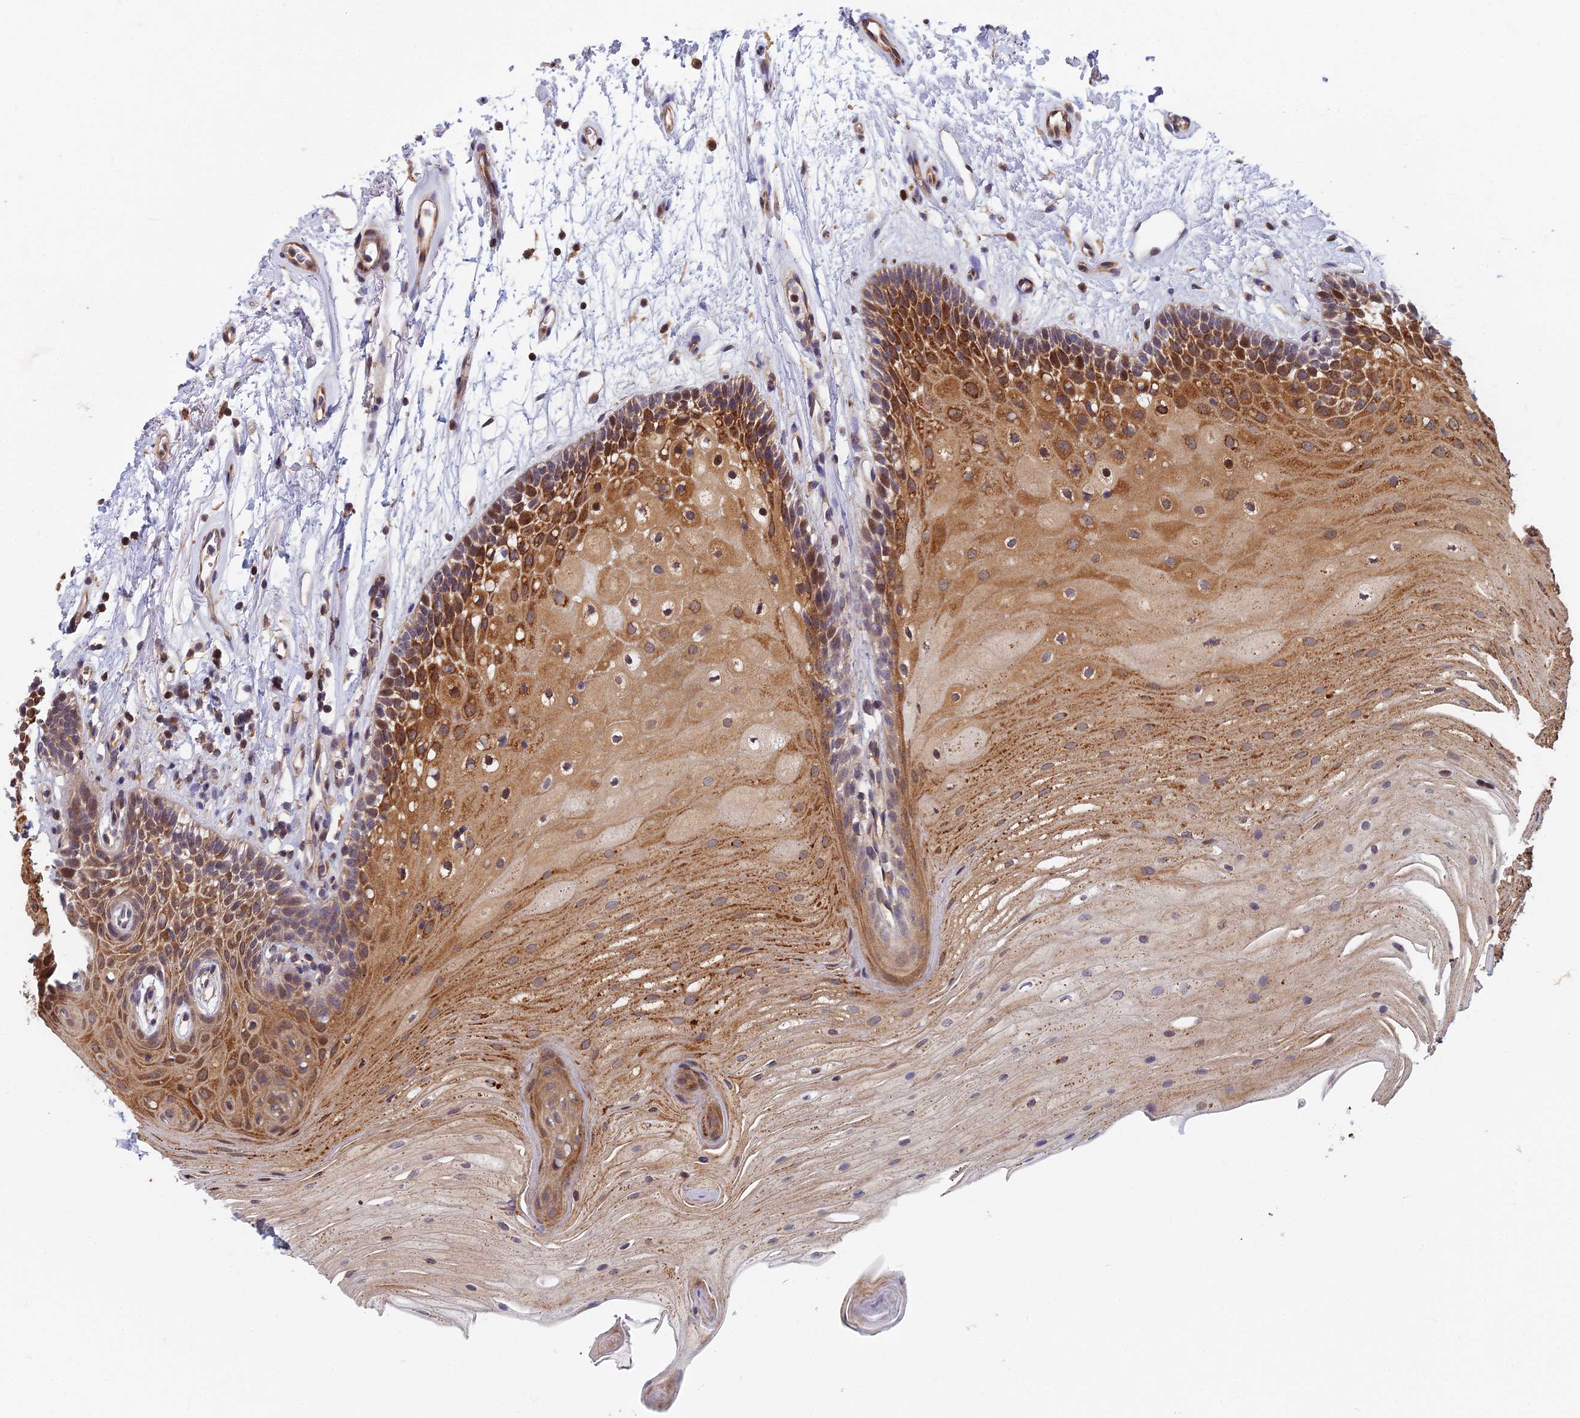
{"staining": {"intensity": "moderate", "quantity": ">75%", "location": "cytoplasmic/membranous"}, "tissue": "oral mucosa", "cell_type": "Squamous epithelial cells", "image_type": "normal", "snomed": [{"axis": "morphology", "description": "Normal tissue, NOS"}, {"axis": "topography", "description": "Oral tissue"}], "caption": "Squamous epithelial cells demonstrate medium levels of moderate cytoplasmic/membranous staining in about >75% of cells in benign oral mucosa. Using DAB (3,3'-diaminobenzidine) (brown) and hematoxylin (blue) stains, captured at high magnification using brightfield microscopy.", "gene": "COMMD2", "patient": {"sex": "female", "age": 80}}